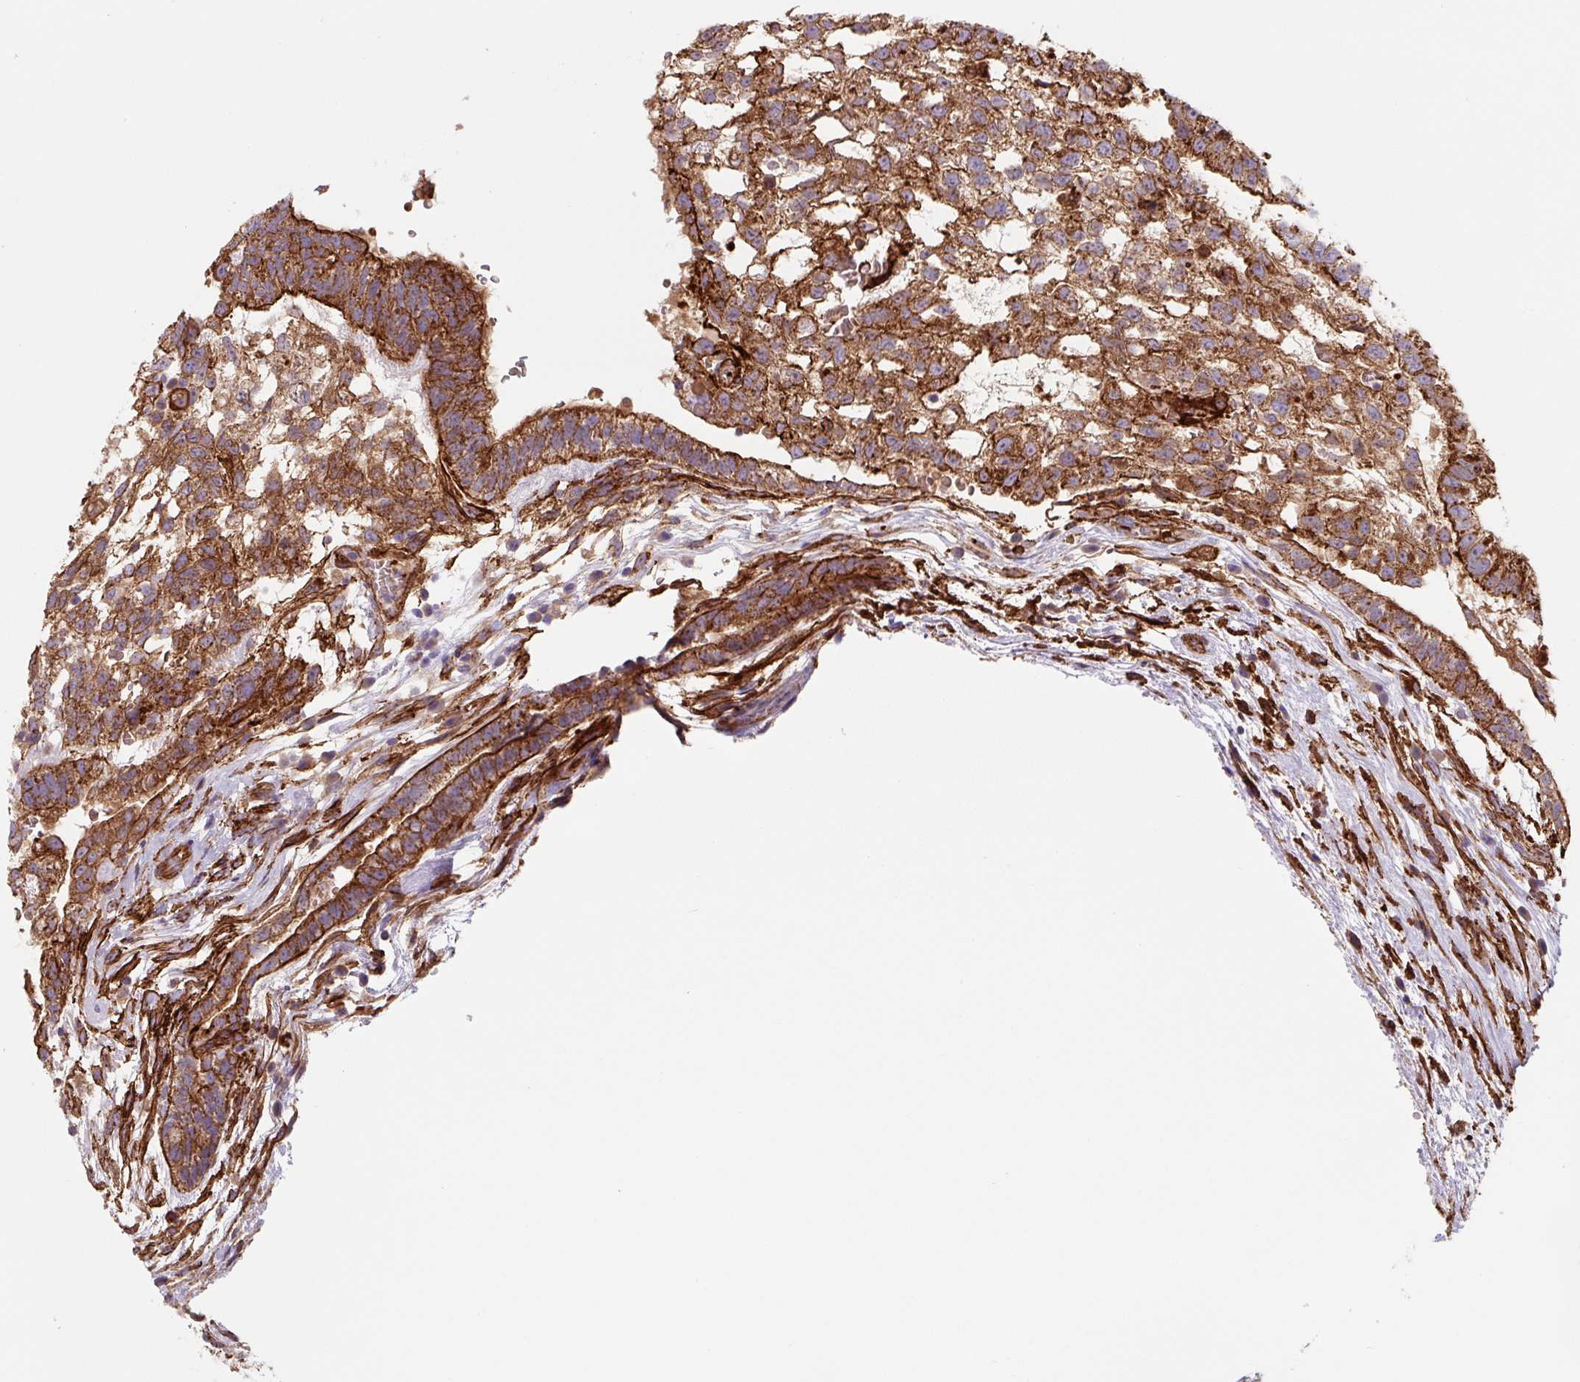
{"staining": {"intensity": "moderate", "quantity": ">75%", "location": "cytoplasmic/membranous"}, "tissue": "testis cancer", "cell_type": "Tumor cells", "image_type": "cancer", "snomed": [{"axis": "morphology", "description": "Carcinoma, Embryonal, NOS"}, {"axis": "topography", "description": "Testis"}], "caption": "Human embryonal carcinoma (testis) stained with a protein marker shows moderate staining in tumor cells.", "gene": "DHFR2", "patient": {"sex": "male", "age": 32}}